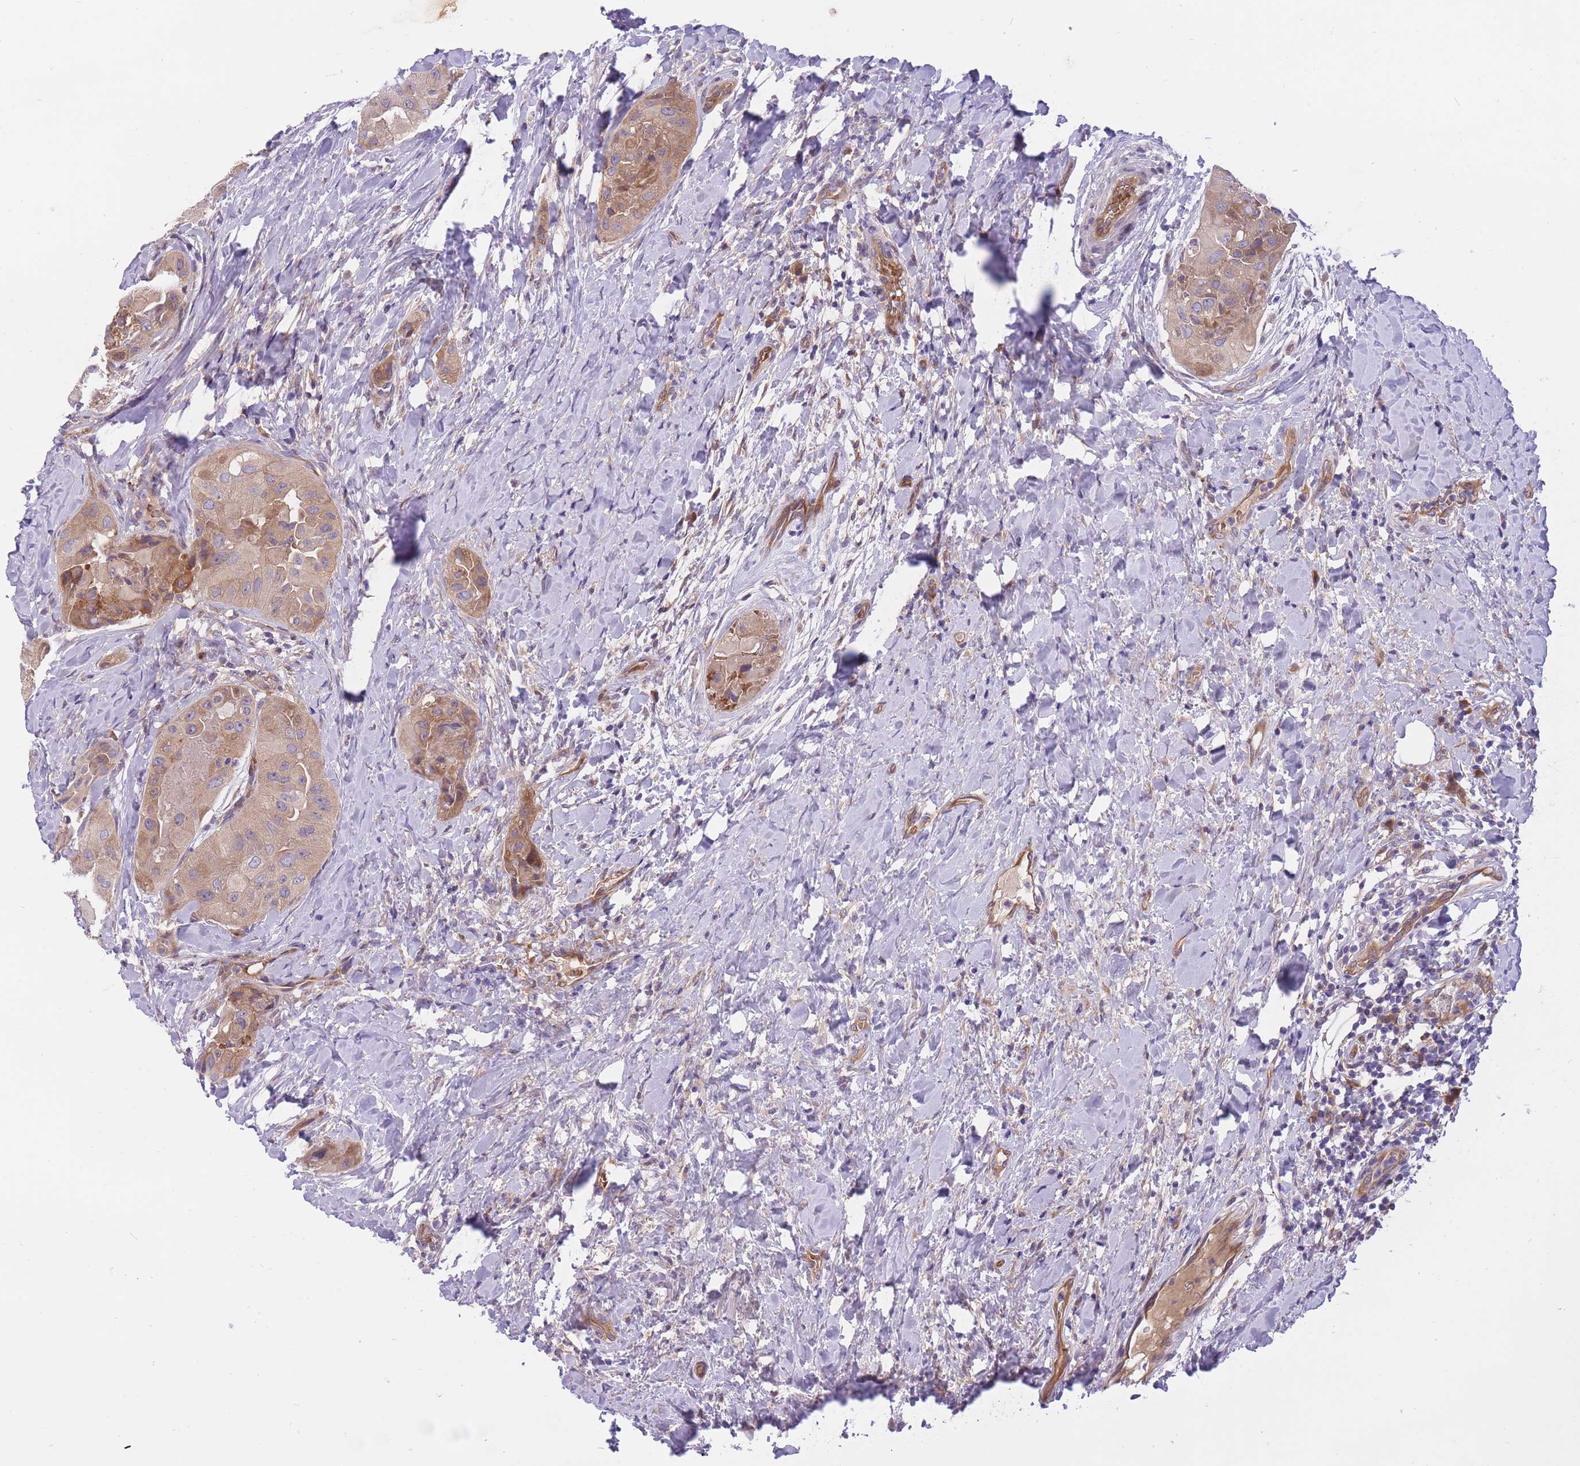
{"staining": {"intensity": "moderate", "quantity": ">75%", "location": "cytoplasmic/membranous"}, "tissue": "thyroid cancer", "cell_type": "Tumor cells", "image_type": "cancer", "snomed": [{"axis": "morphology", "description": "Normal tissue, NOS"}, {"axis": "morphology", "description": "Papillary adenocarcinoma, NOS"}, {"axis": "topography", "description": "Thyroid gland"}], "caption": "Moderate cytoplasmic/membranous staining for a protein is seen in about >75% of tumor cells of thyroid cancer (papillary adenocarcinoma) using immunohistochemistry (IHC).", "gene": "CRYGN", "patient": {"sex": "female", "age": 59}}